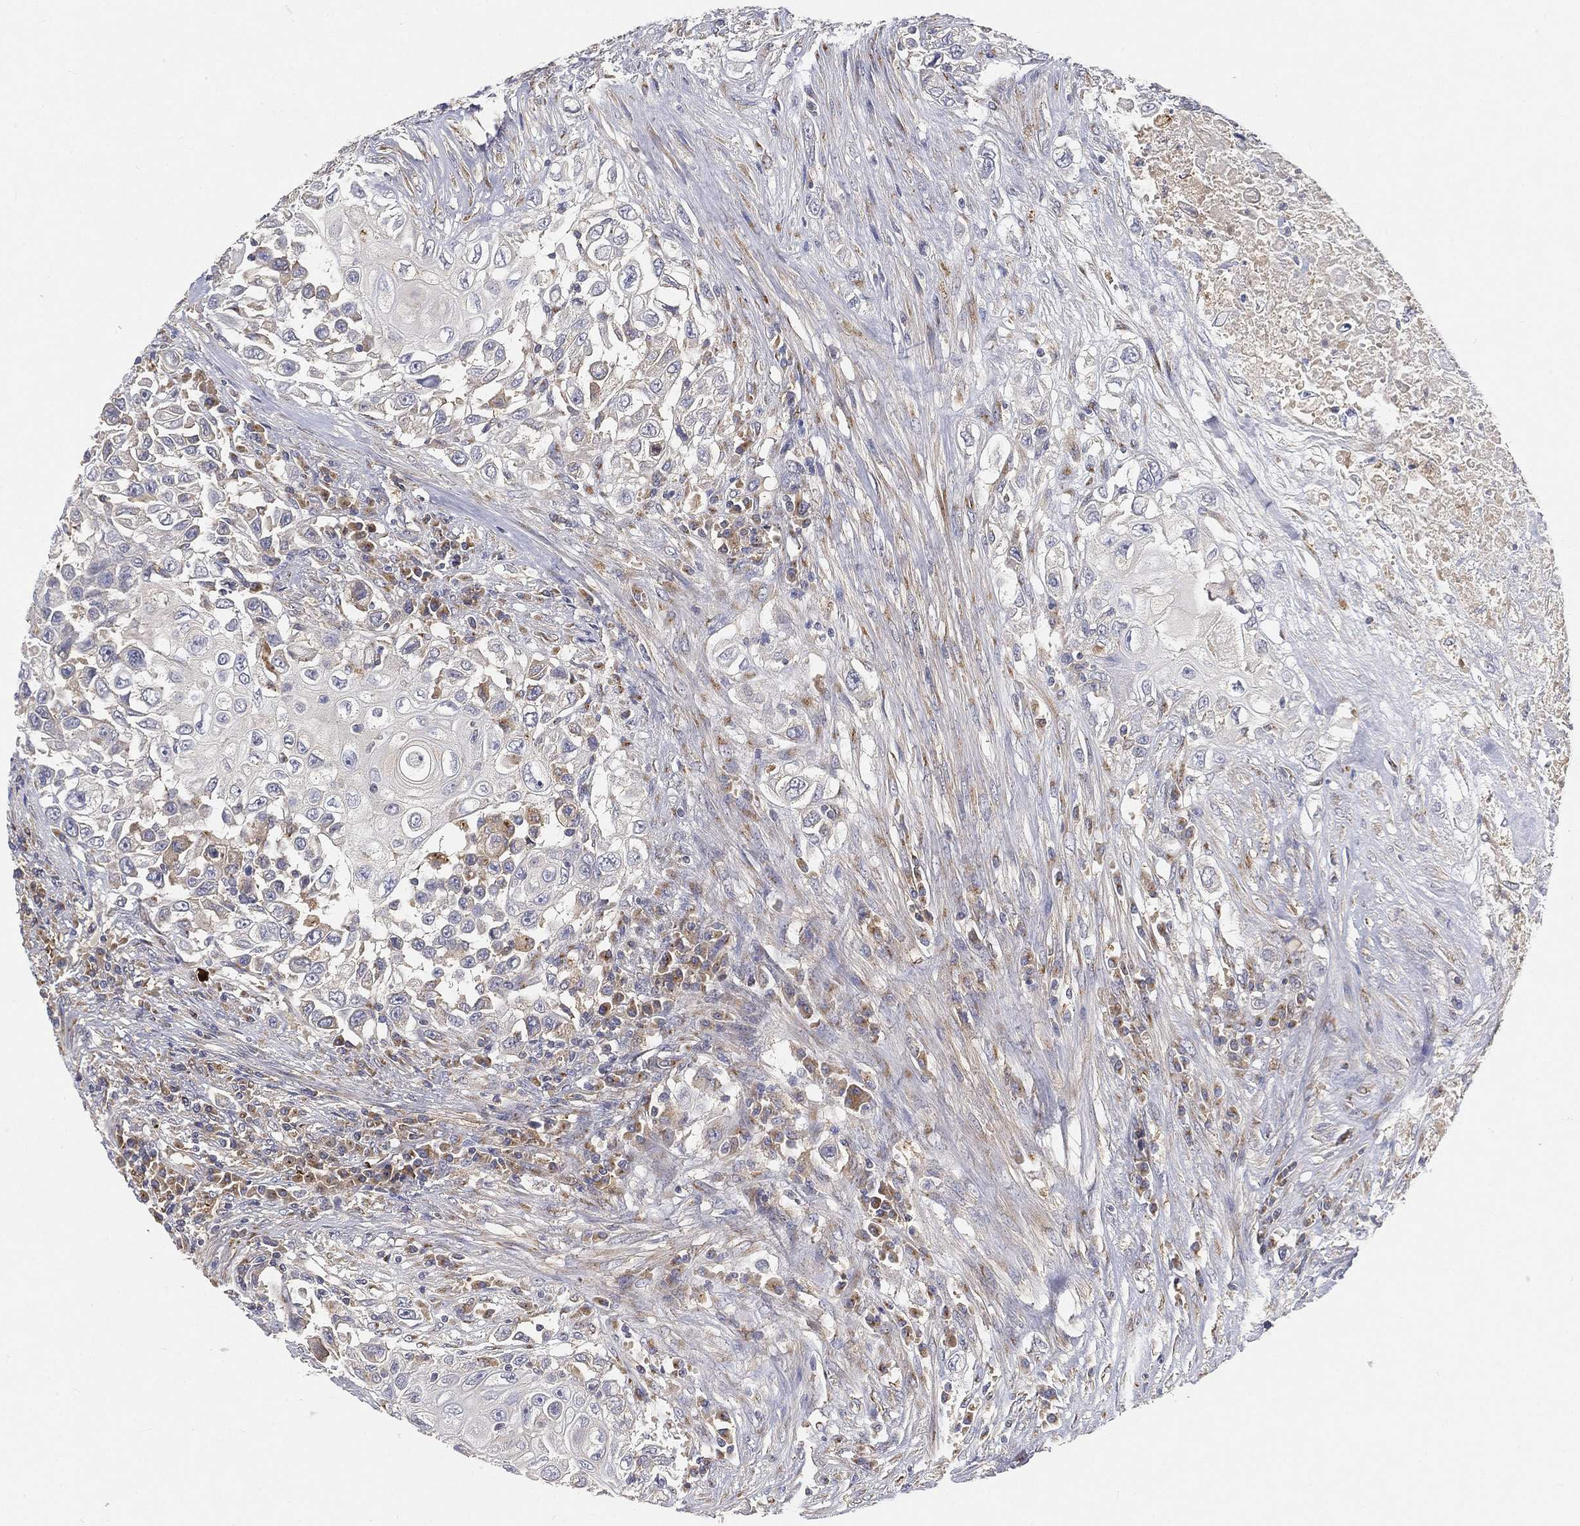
{"staining": {"intensity": "negative", "quantity": "none", "location": "none"}, "tissue": "urothelial cancer", "cell_type": "Tumor cells", "image_type": "cancer", "snomed": [{"axis": "morphology", "description": "Urothelial carcinoma, High grade"}, {"axis": "topography", "description": "Urinary bladder"}], "caption": "The immunohistochemistry (IHC) histopathology image has no significant staining in tumor cells of urothelial cancer tissue.", "gene": "CTSL", "patient": {"sex": "female", "age": 56}}